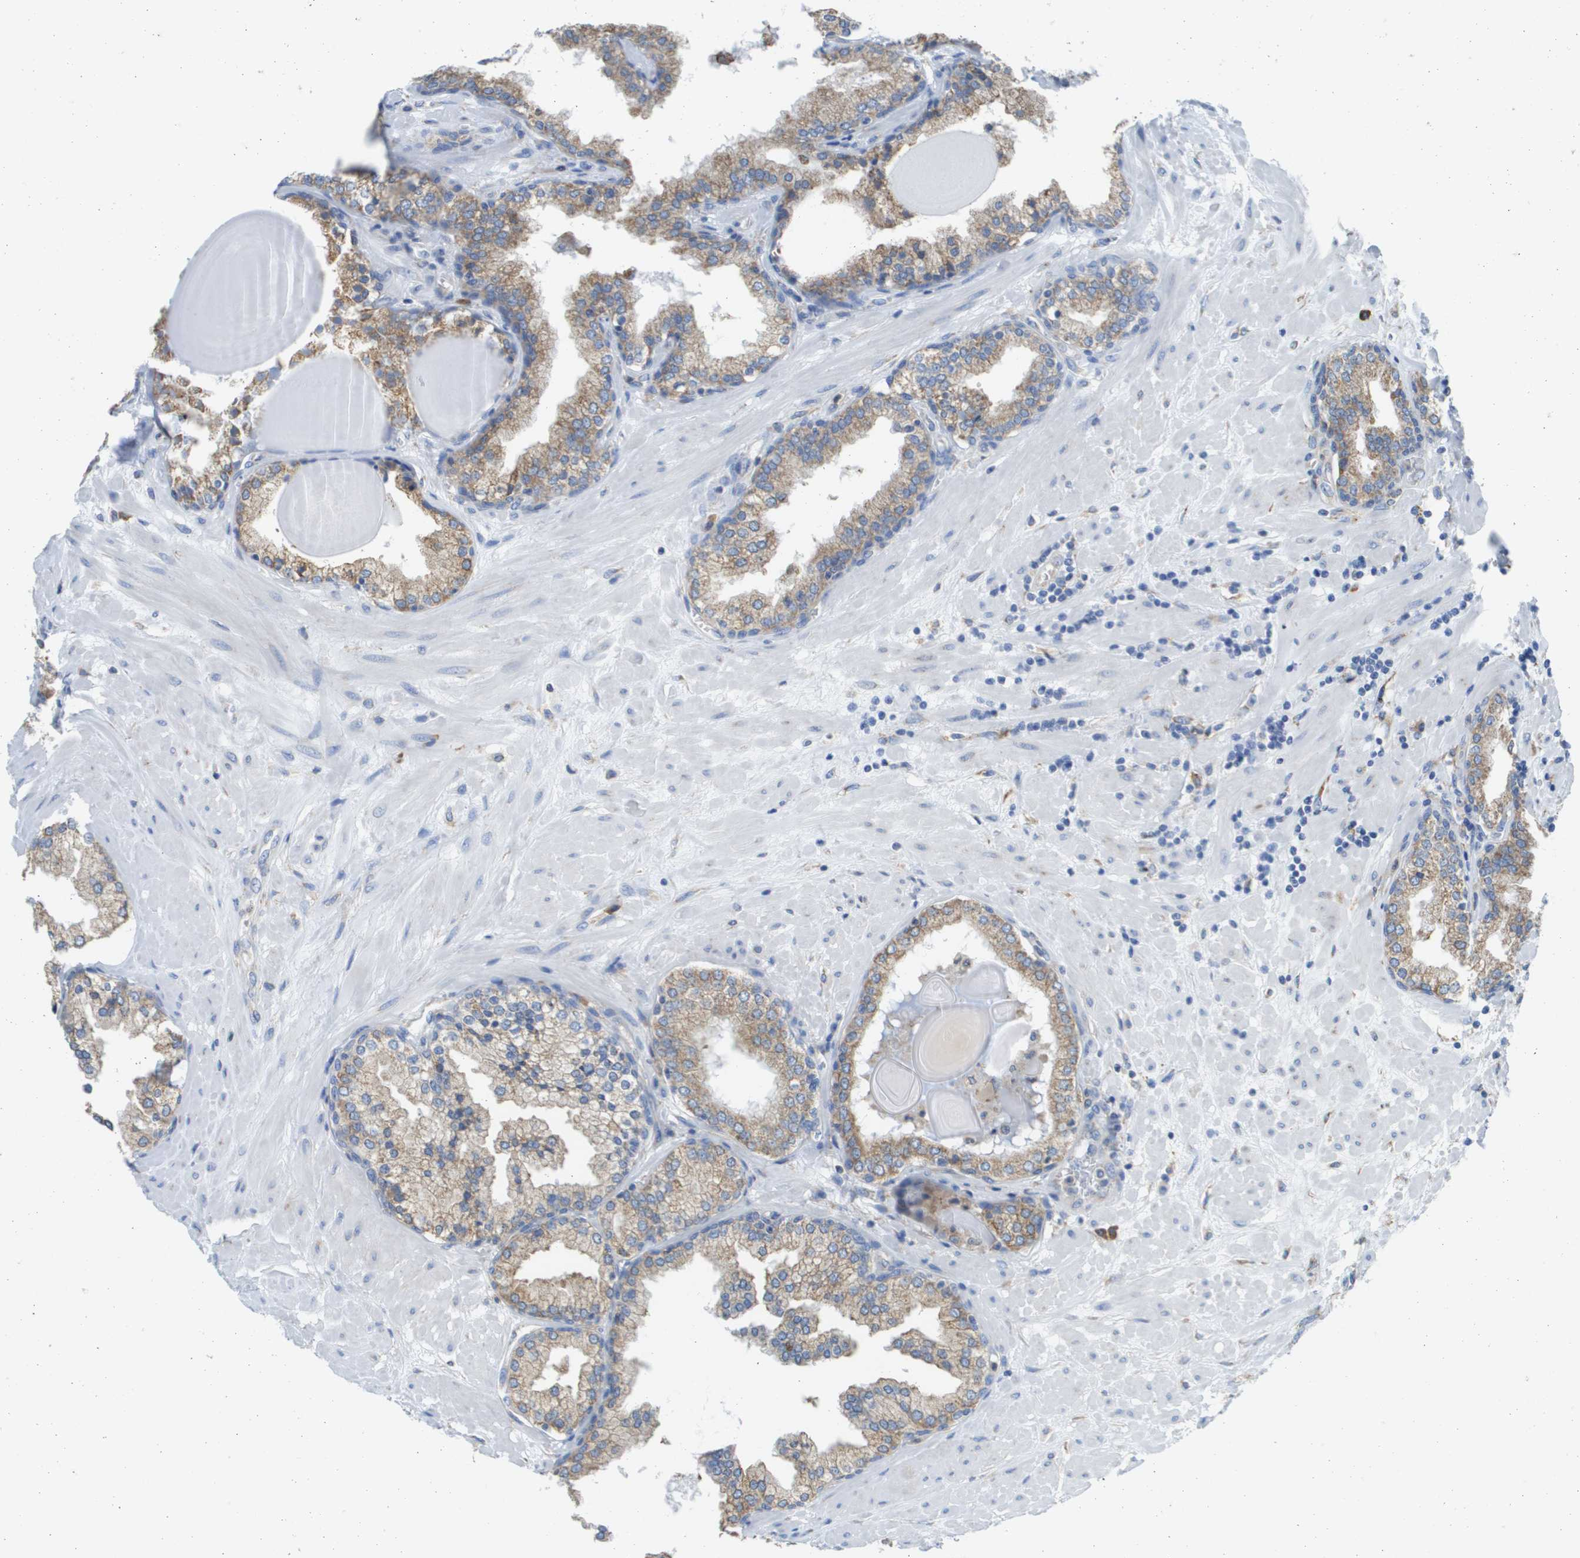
{"staining": {"intensity": "weak", "quantity": "25%-75%", "location": "cytoplasmic/membranous"}, "tissue": "prostate", "cell_type": "Glandular cells", "image_type": "normal", "snomed": [{"axis": "morphology", "description": "Normal tissue, NOS"}, {"axis": "topography", "description": "Prostate"}], "caption": "Glandular cells show low levels of weak cytoplasmic/membranous staining in approximately 25%-75% of cells in unremarkable human prostate.", "gene": "SDR42E1", "patient": {"sex": "male", "age": 51}}